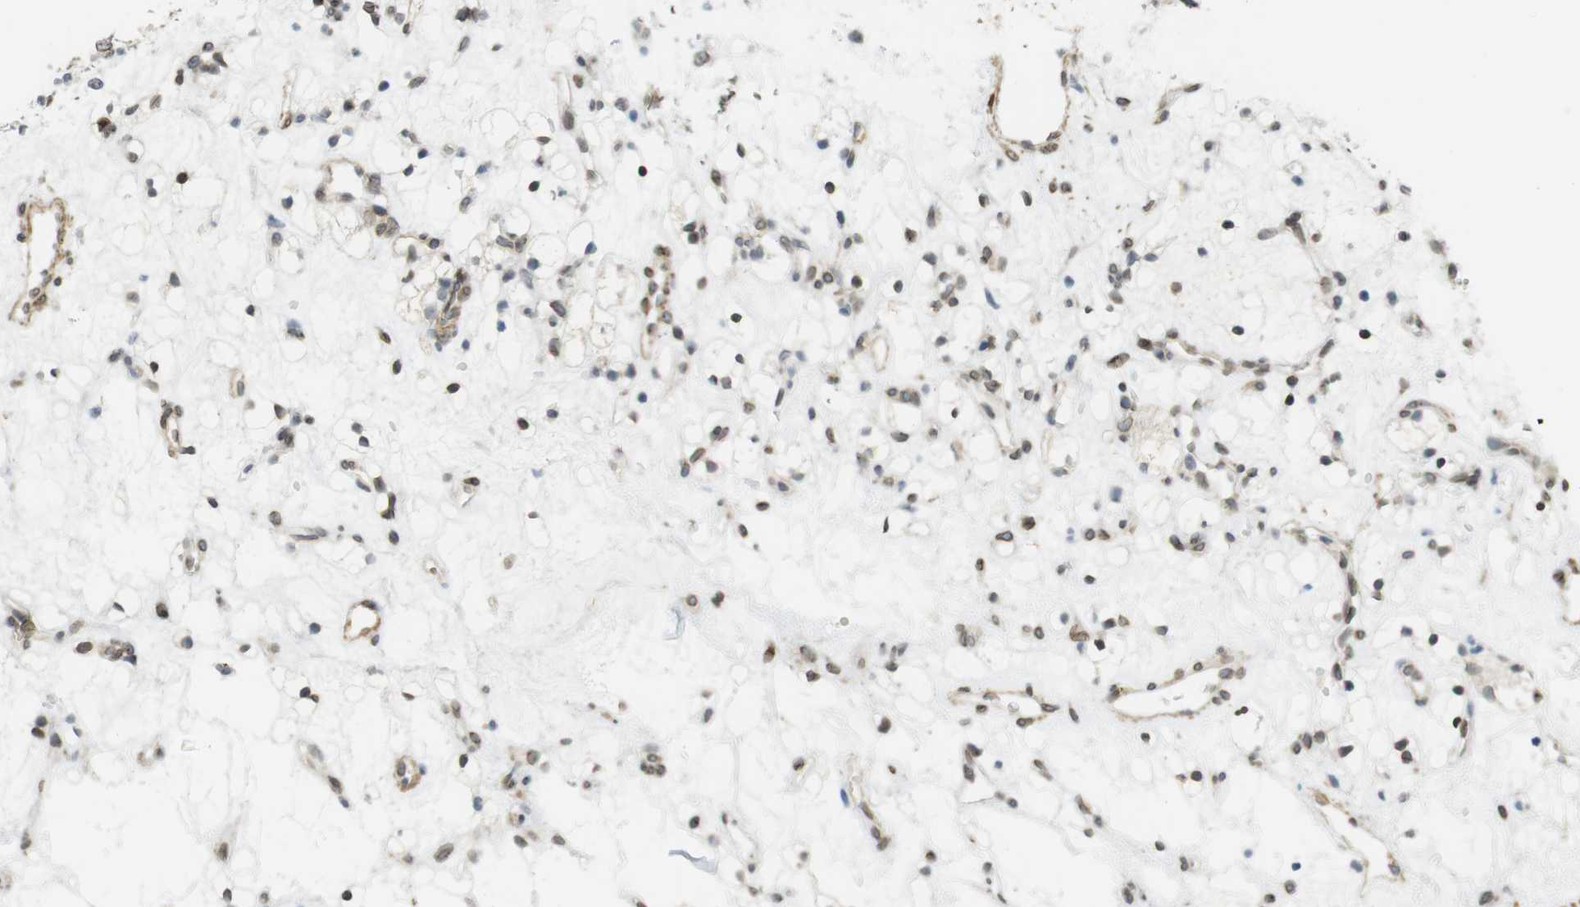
{"staining": {"intensity": "moderate", "quantity": ">75%", "location": "nuclear"}, "tissue": "renal cancer", "cell_type": "Tumor cells", "image_type": "cancer", "snomed": [{"axis": "morphology", "description": "Adenocarcinoma, NOS"}, {"axis": "topography", "description": "Kidney"}], "caption": "High-magnification brightfield microscopy of adenocarcinoma (renal) stained with DAB (3,3'-diaminobenzidine) (brown) and counterstained with hematoxylin (blue). tumor cells exhibit moderate nuclear positivity is appreciated in about>75% of cells. Using DAB (brown) and hematoxylin (blue) stains, captured at high magnification using brightfield microscopy.", "gene": "ARL6IP6", "patient": {"sex": "female", "age": 60}}